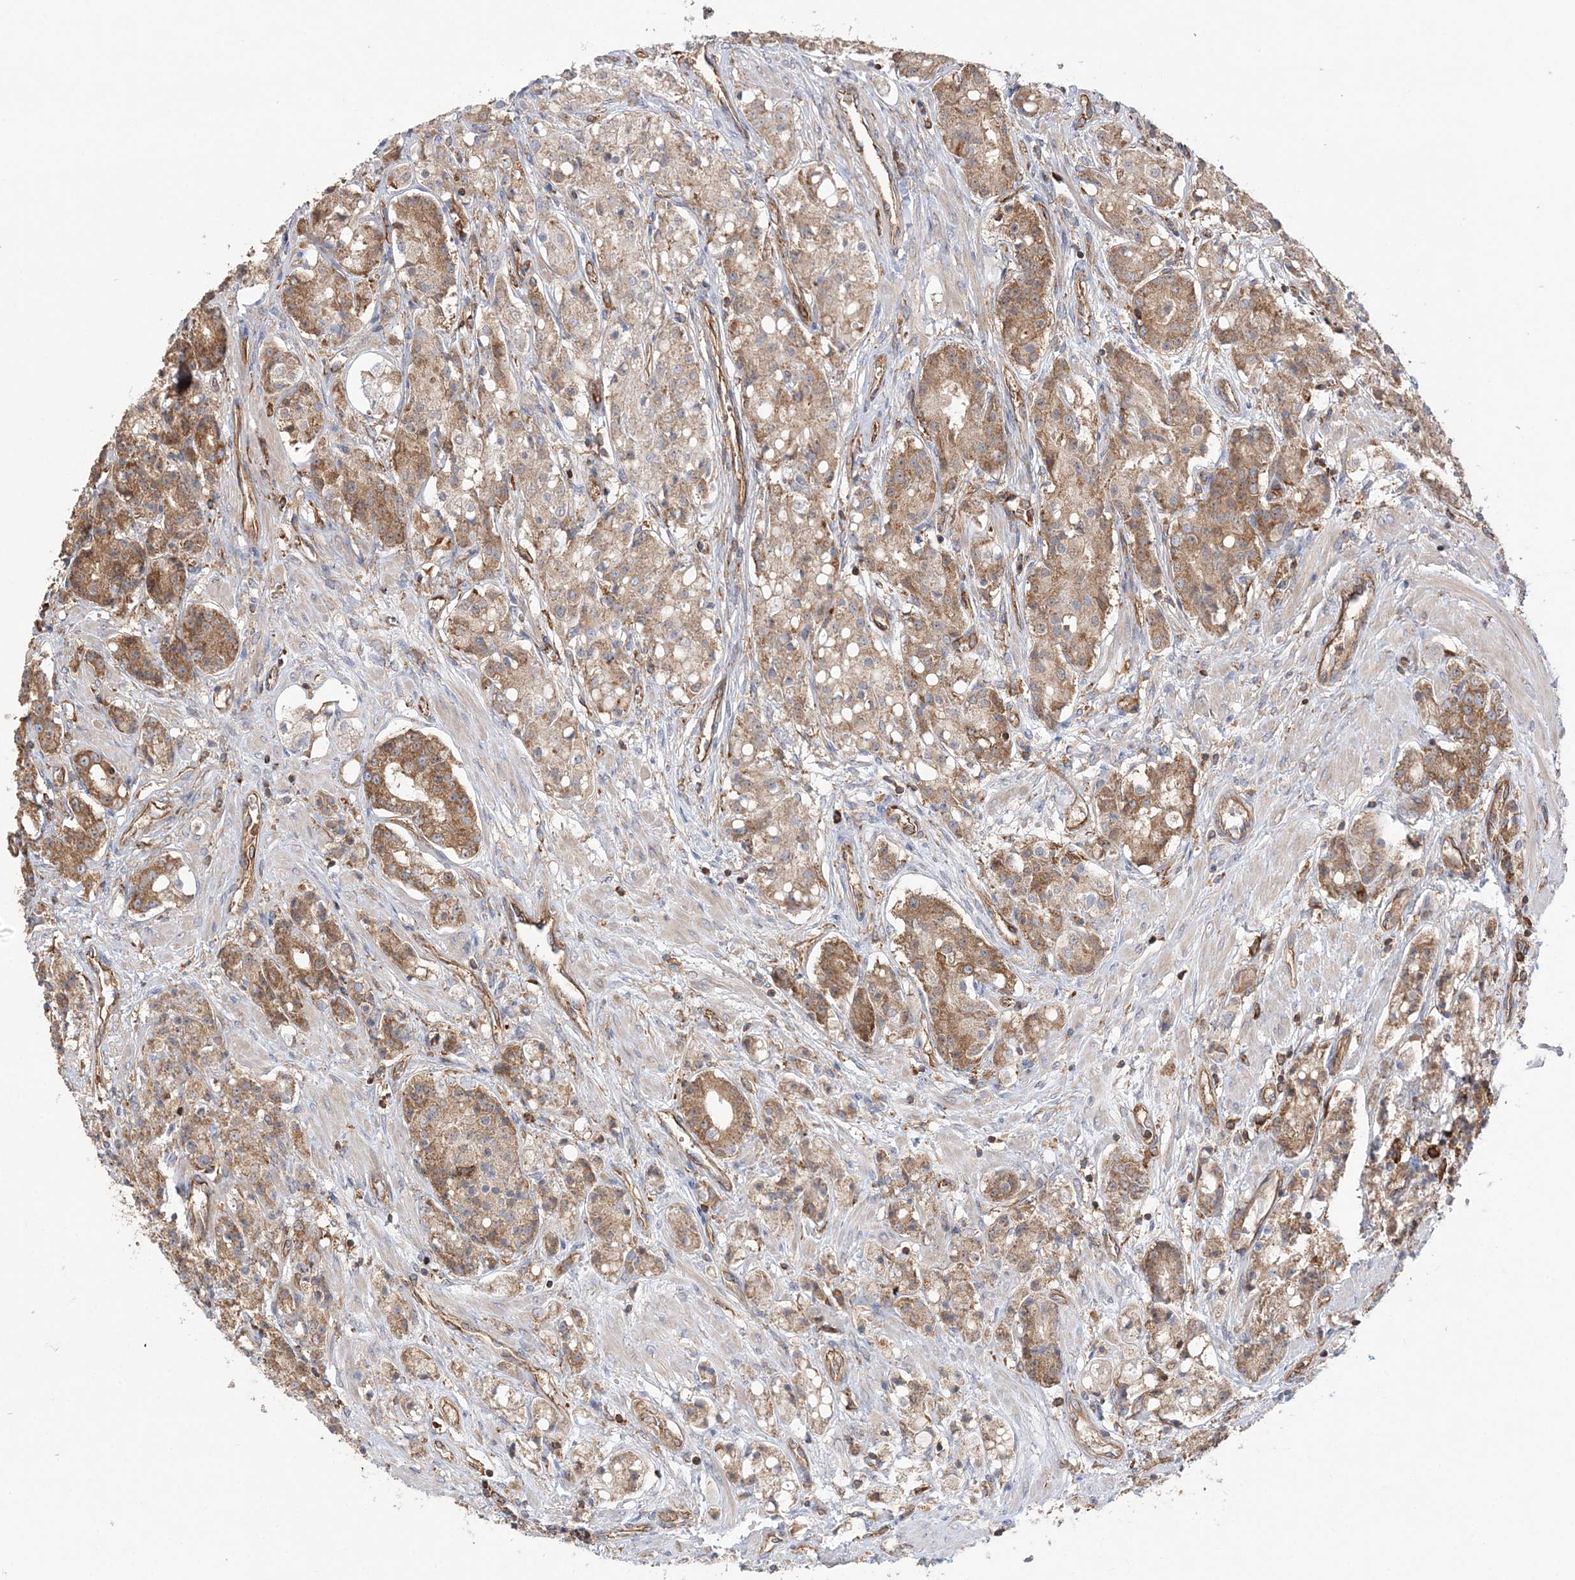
{"staining": {"intensity": "moderate", "quantity": ">75%", "location": "cytoplasmic/membranous"}, "tissue": "prostate cancer", "cell_type": "Tumor cells", "image_type": "cancer", "snomed": [{"axis": "morphology", "description": "Adenocarcinoma, High grade"}, {"axis": "topography", "description": "Prostate"}], "caption": "Immunohistochemistry (DAB (3,3'-diaminobenzidine)) staining of high-grade adenocarcinoma (prostate) exhibits moderate cytoplasmic/membranous protein positivity in approximately >75% of tumor cells. The protein of interest is stained brown, and the nuclei are stained in blue (DAB (3,3'-diaminobenzidine) IHC with brightfield microscopy, high magnification).", "gene": "TBC1D5", "patient": {"sex": "male", "age": 60}}